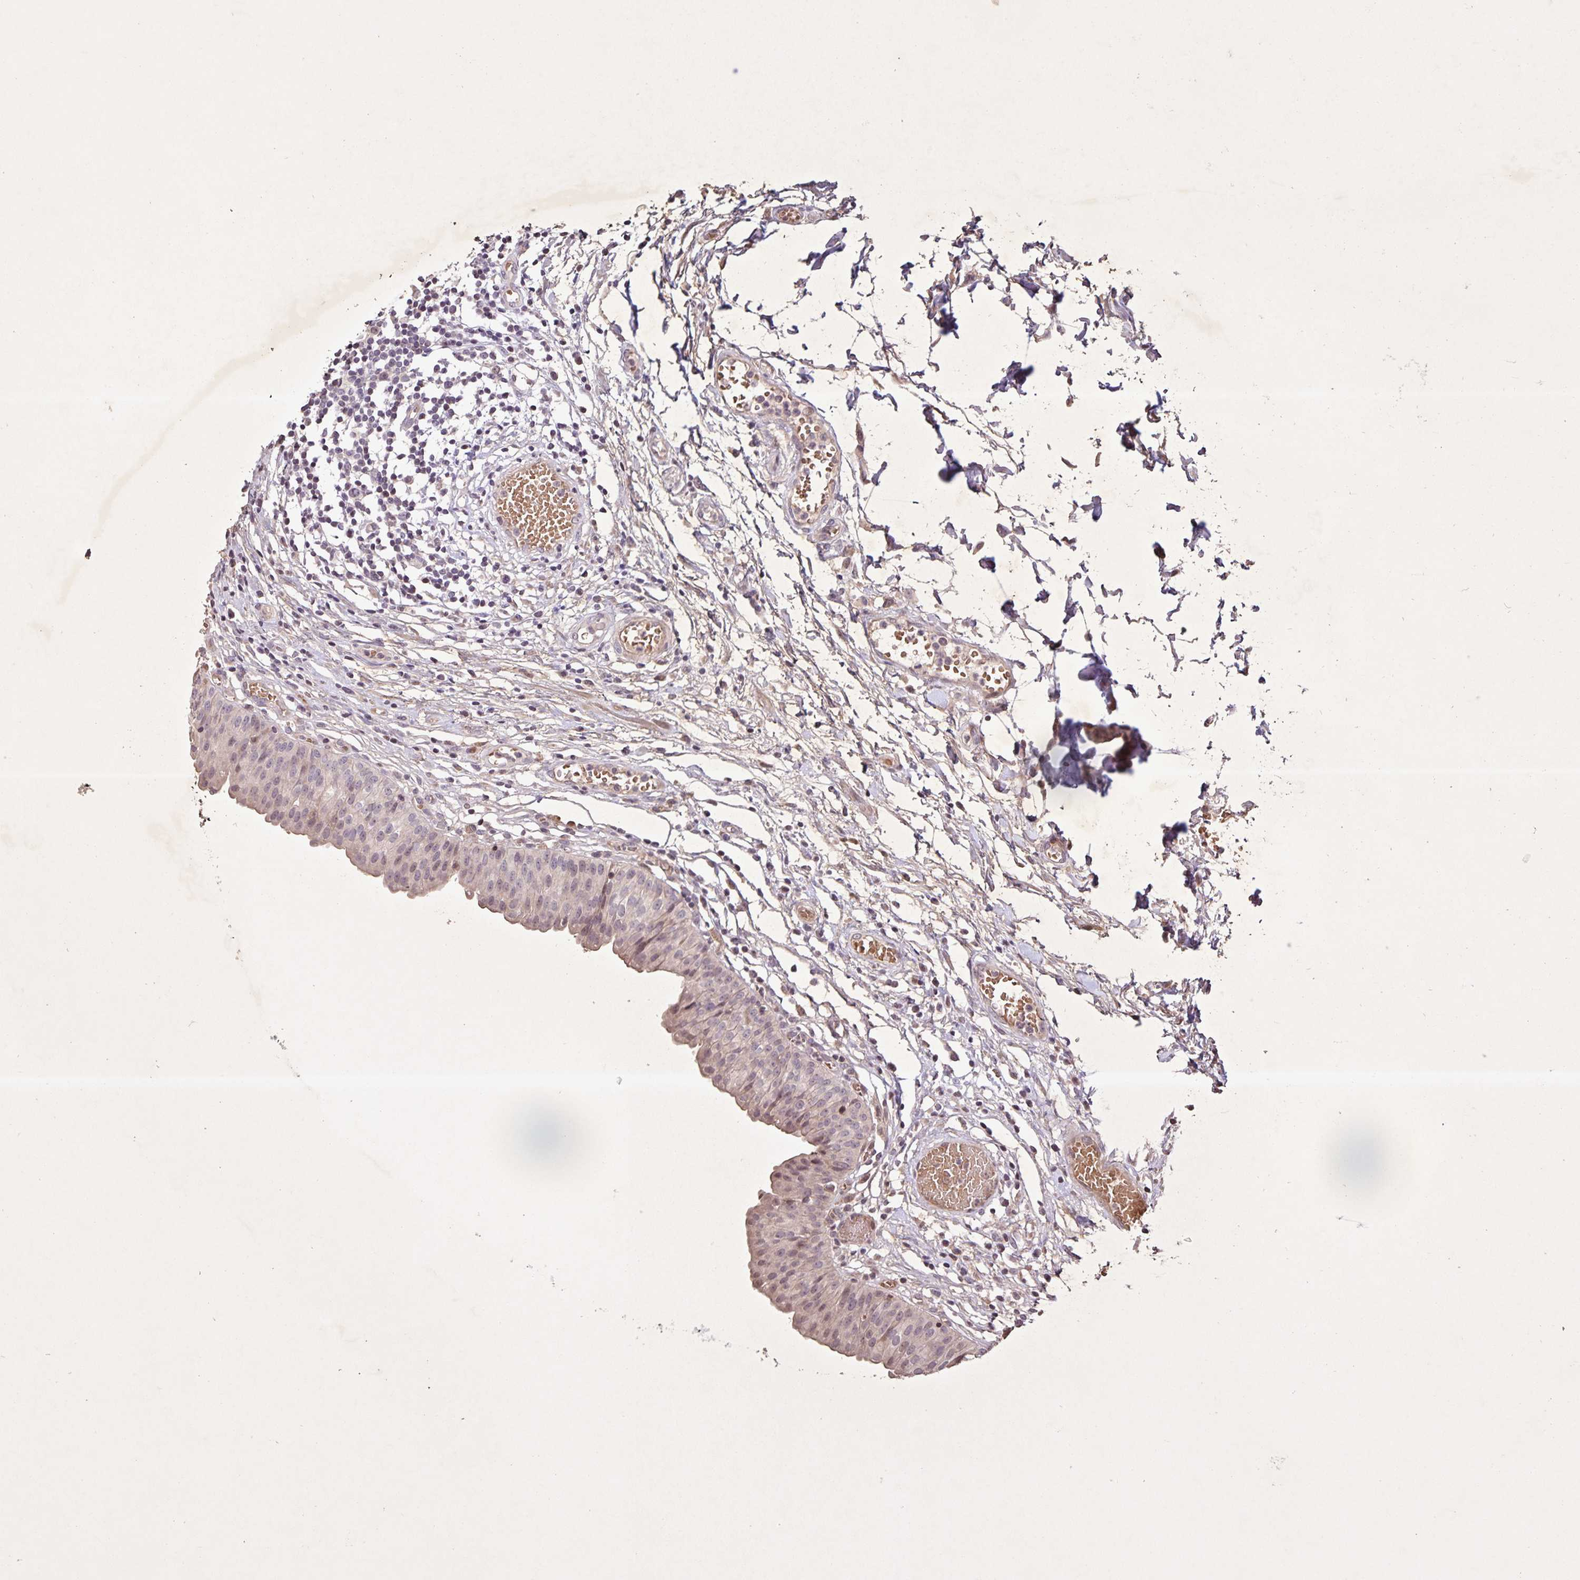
{"staining": {"intensity": "weak", "quantity": "25%-75%", "location": "nuclear"}, "tissue": "urinary bladder", "cell_type": "Urothelial cells", "image_type": "normal", "snomed": [{"axis": "morphology", "description": "Normal tissue, NOS"}, {"axis": "topography", "description": "Urinary bladder"}], "caption": "High-power microscopy captured an immunohistochemistry (IHC) micrograph of benign urinary bladder, revealing weak nuclear expression in about 25%-75% of urothelial cells.", "gene": "GDF2", "patient": {"sex": "male", "age": 64}}